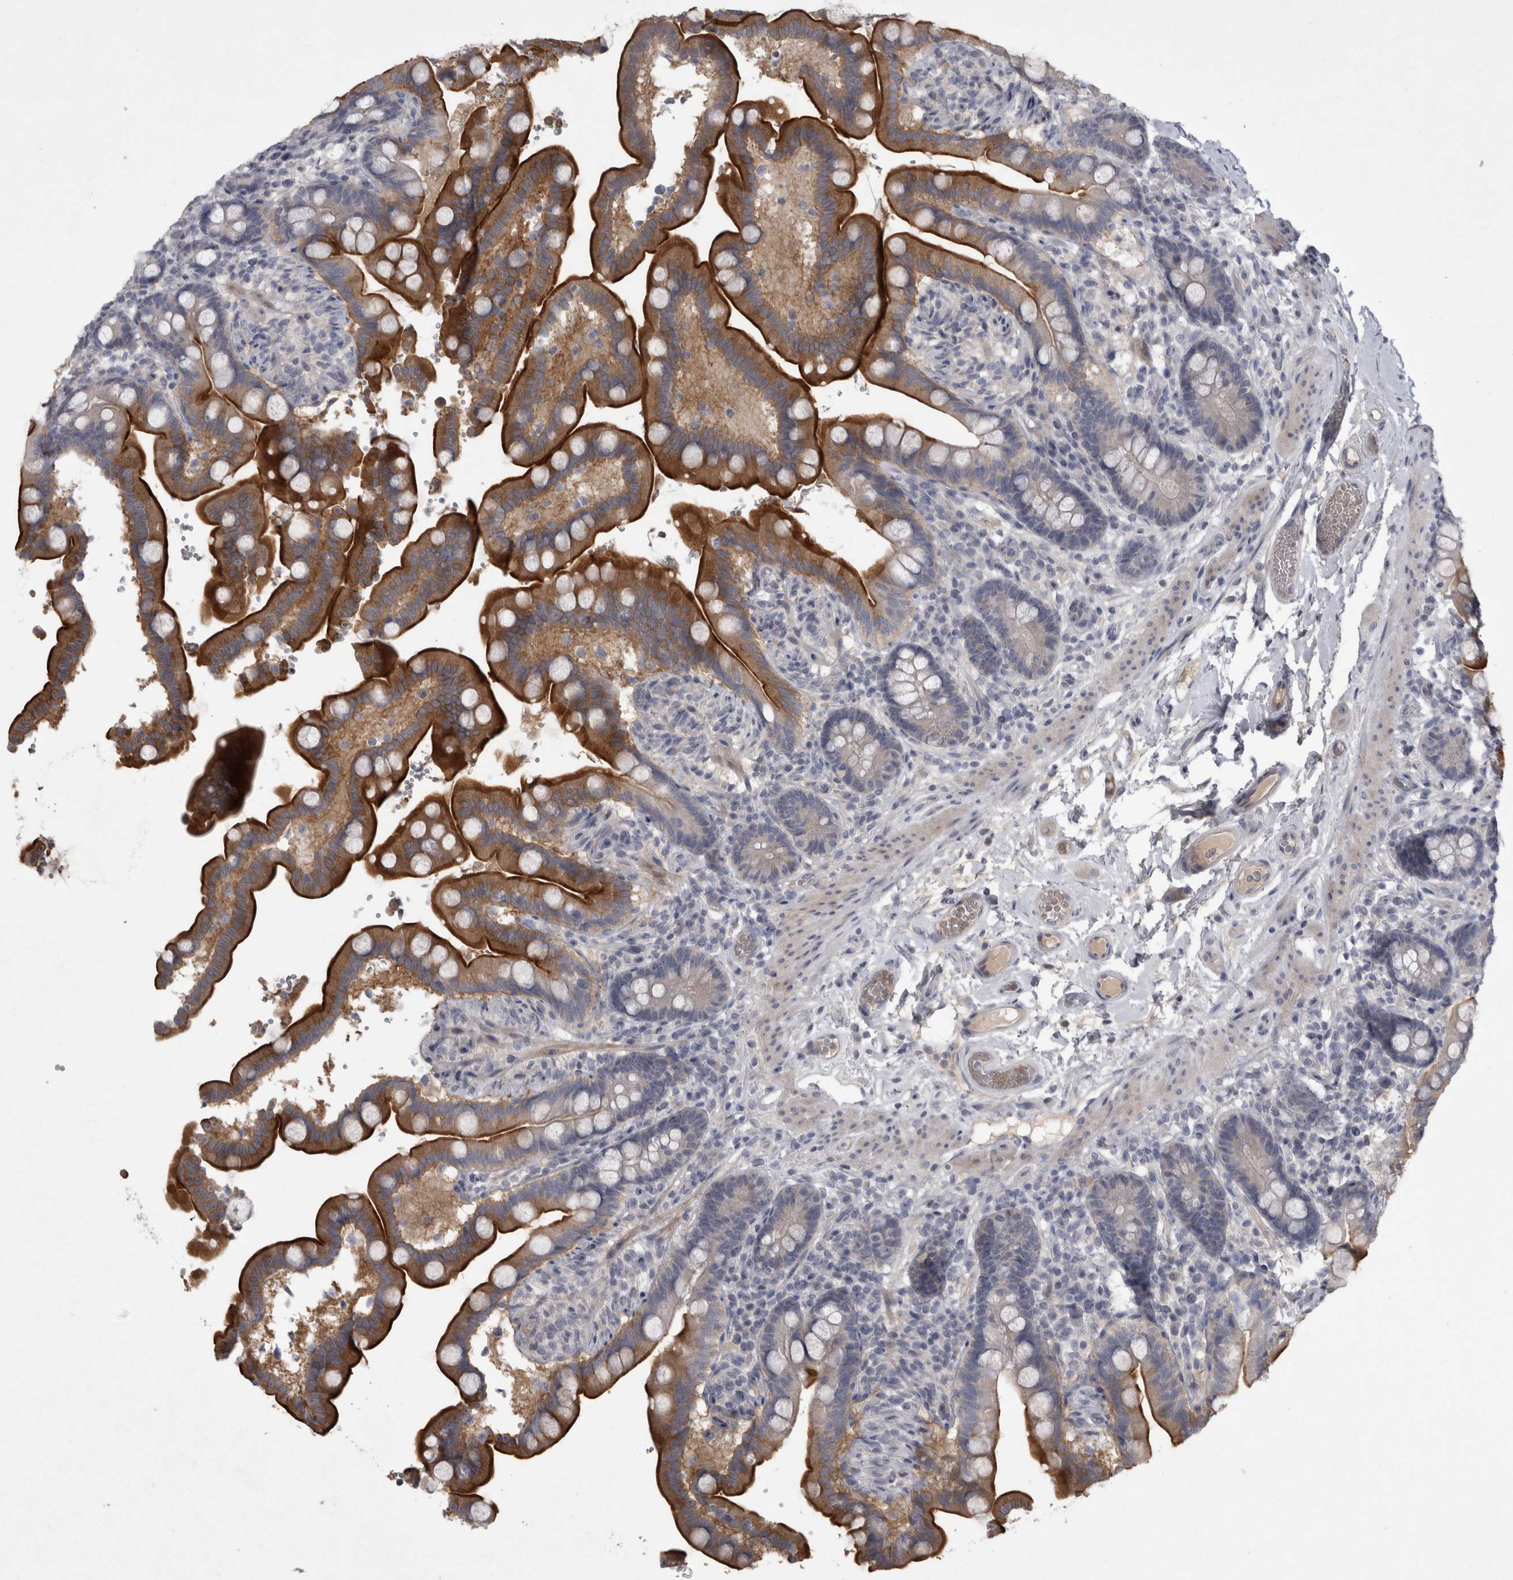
{"staining": {"intensity": "negative", "quantity": "none", "location": "none"}, "tissue": "colon", "cell_type": "Endothelial cells", "image_type": "normal", "snomed": [{"axis": "morphology", "description": "Normal tissue, NOS"}, {"axis": "topography", "description": "Smooth muscle"}, {"axis": "topography", "description": "Colon"}], "caption": "The micrograph displays no staining of endothelial cells in unremarkable colon. The staining was performed using DAB (3,3'-diaminobenzidine) to visualize the protein expression in brown, while the nuclei were stained in blue with hematoxylin (Magnification: 20x).", "gene": "ENPP7", "patient": {"sex": "male", "age": 73}}